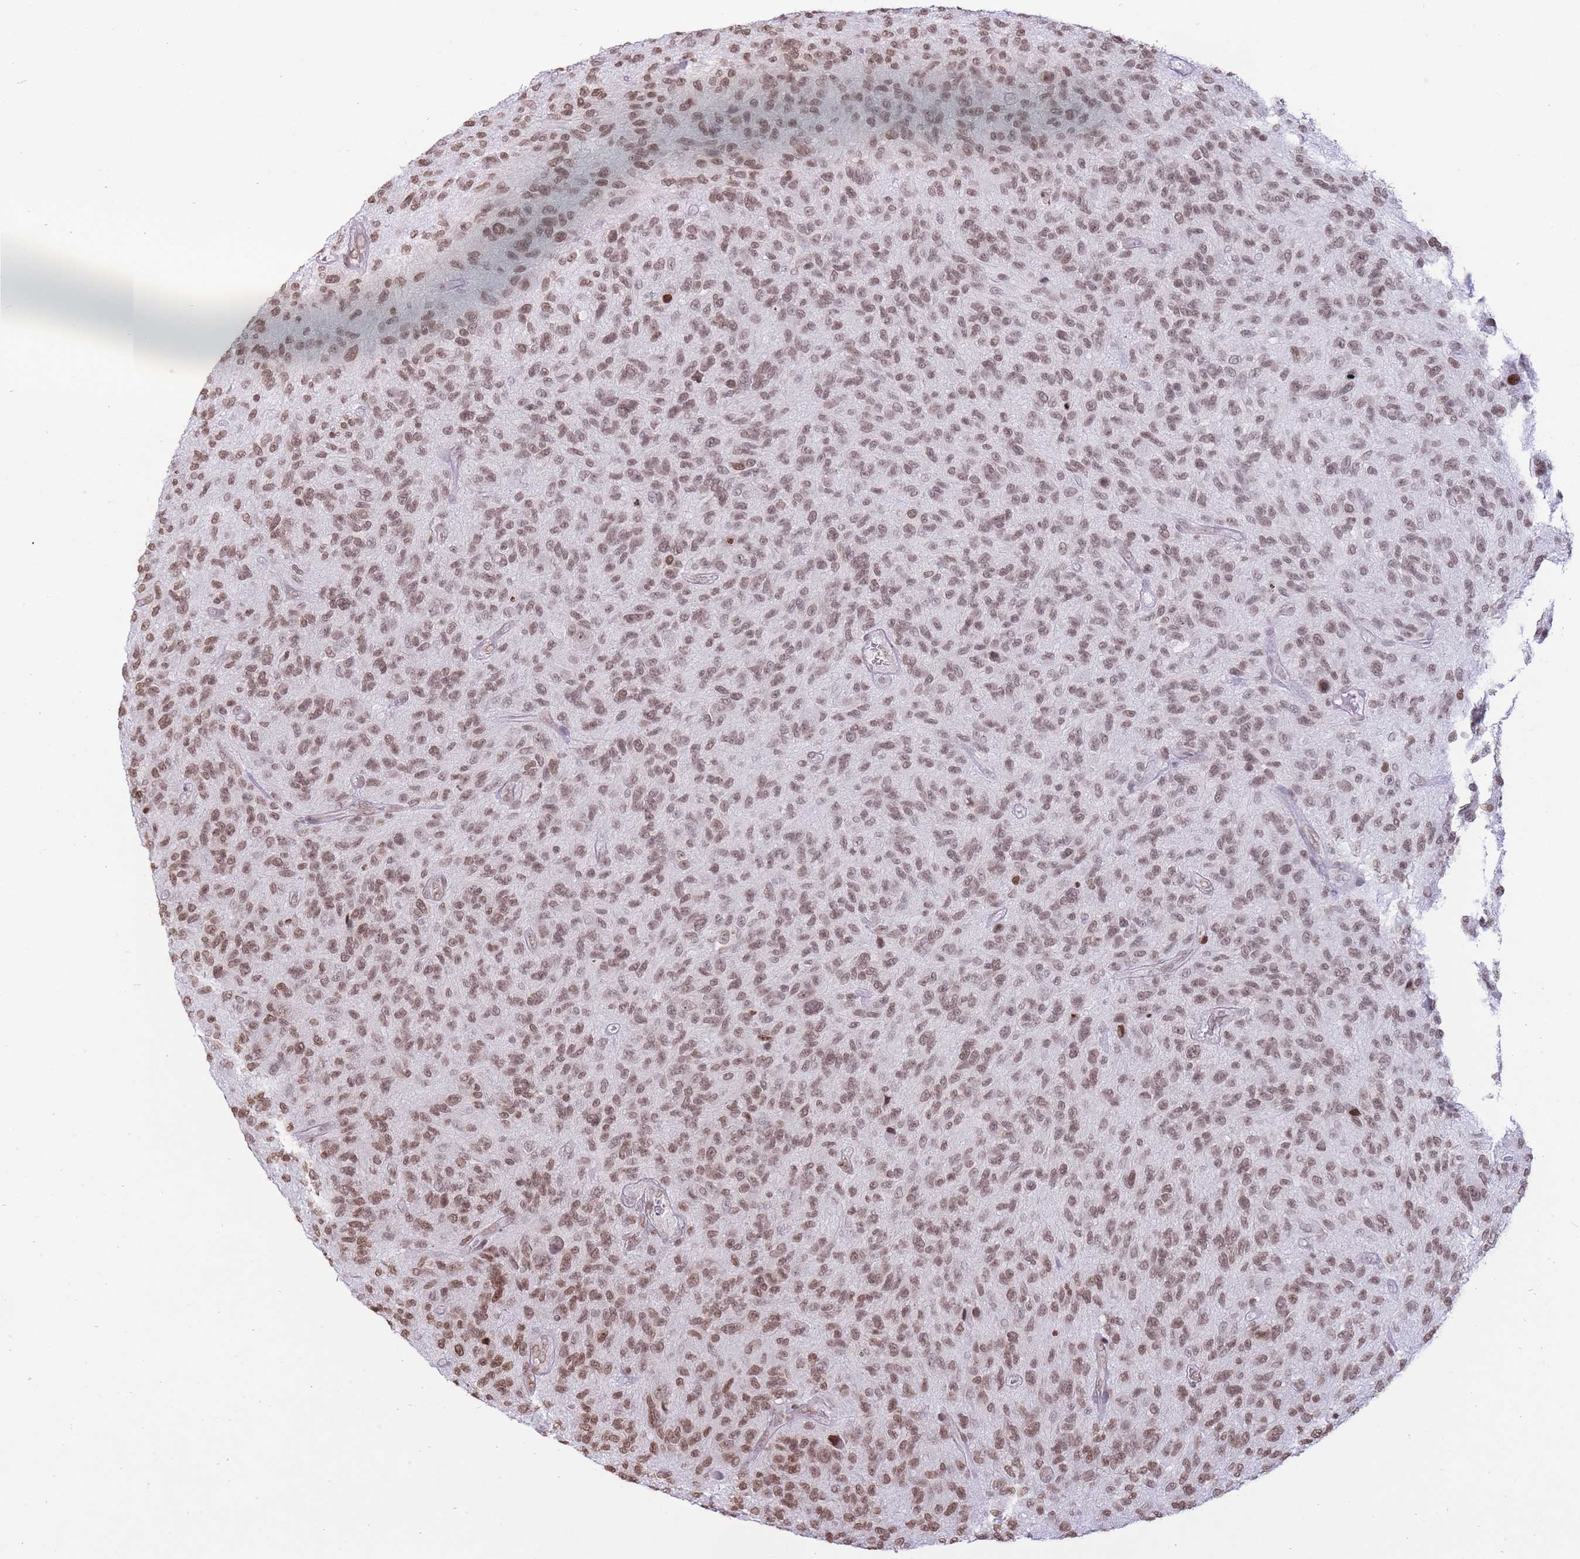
{"staining": {"intensity": "moderate", "quantity": ">75%", "location": "nuclear"}, "tissue": "glioma", "cell_type": "Tumor cells", "image_type": "cancer", "snomed": [{"axis": "morphology", "description": "Glioma, malignant, High grade"}, {"axis": "topography", "description": "Brain"}], "caption": "A photomicrograph of human glioma stained for a protein shows moderate nuclear brown staining in tumor cells.", "gene": "SHISAL1", "patient": {"sex": "male", "age": 47}}